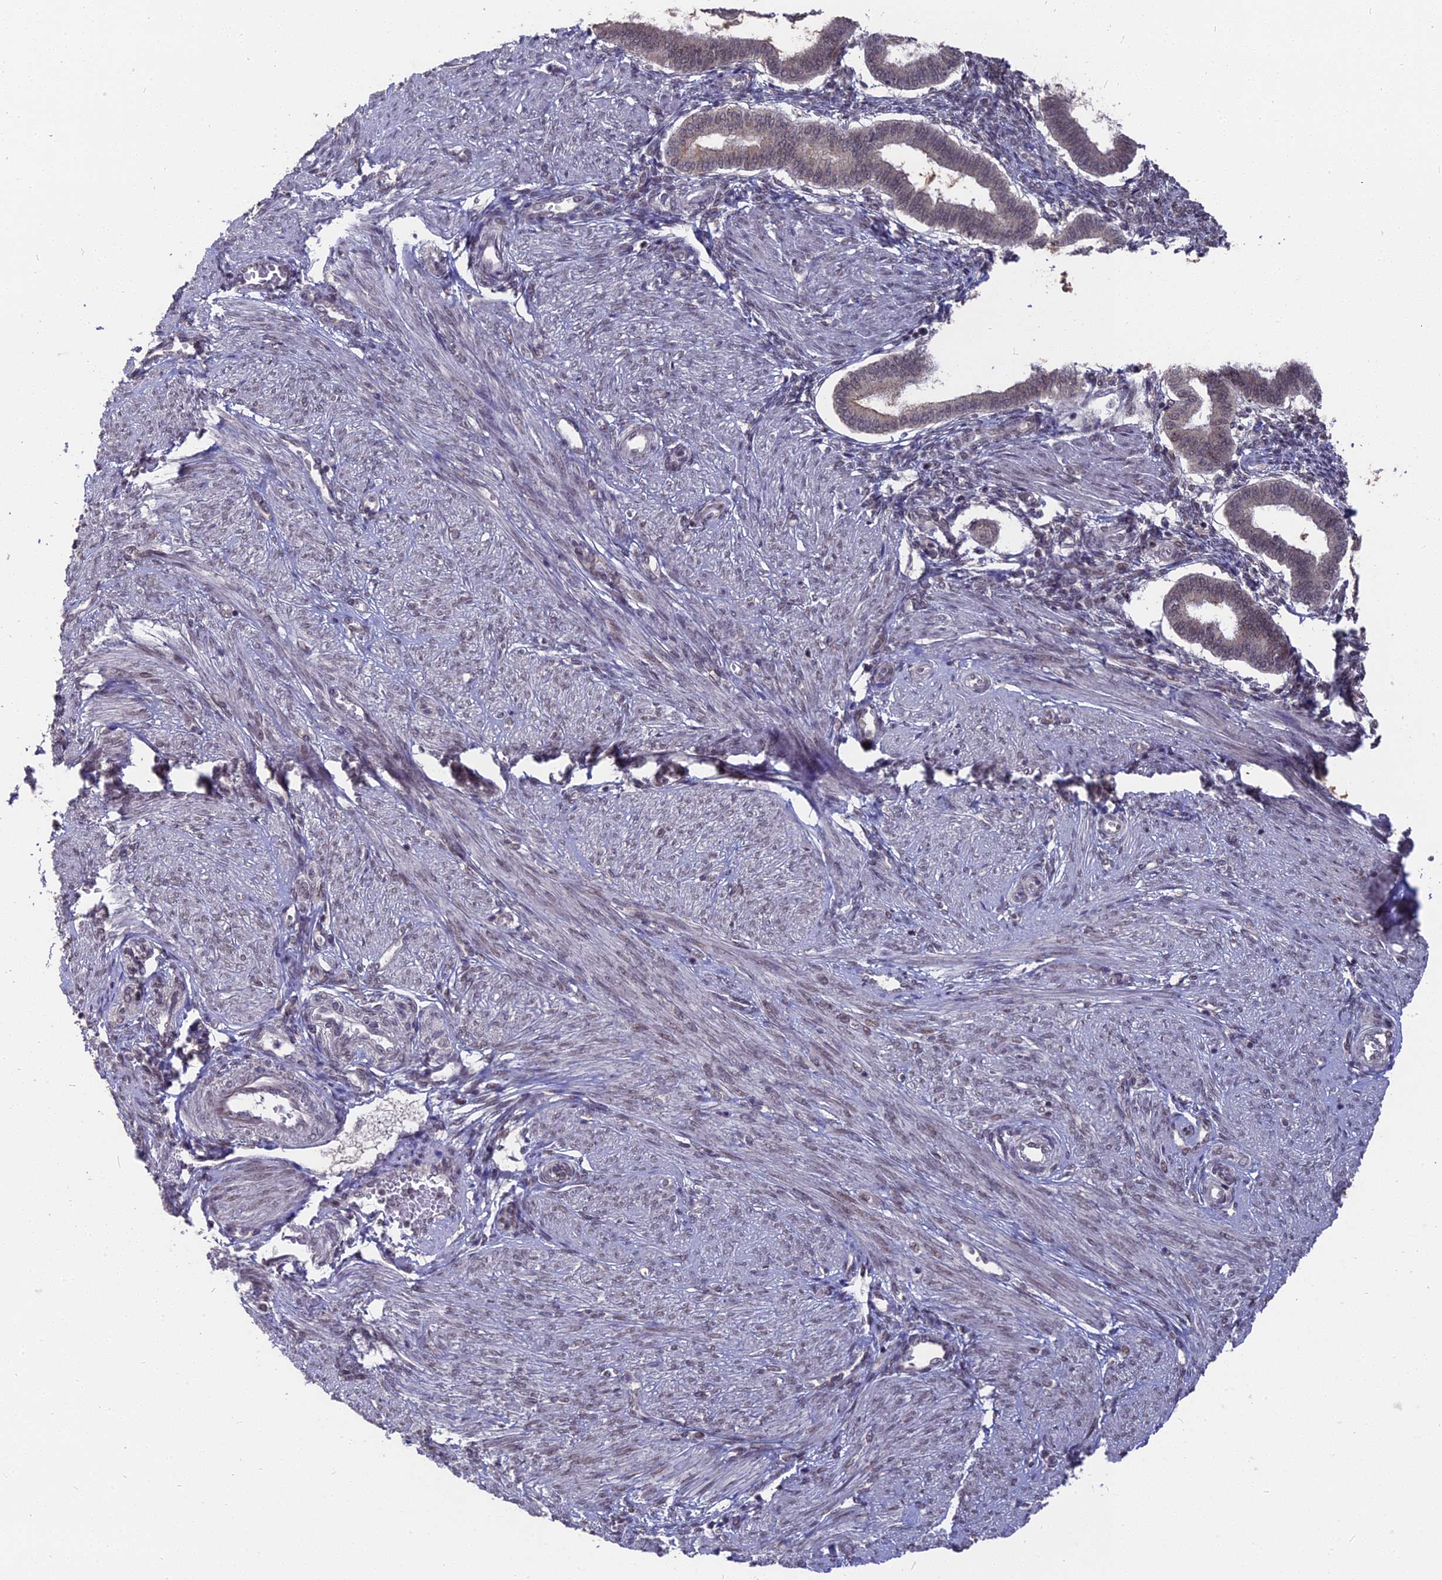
{"staining": {"intensity": "moderate", "quantity": "25%-75%", "location": "nuclear"}, "tissue": "endometrium", "cell_type": "Cells in endometrial stroma", "image_type": "normal", "snomed": [{"axis": "morphology", "description": "Normal tissue, NOS"}, {"axis": "topography", "description": "Endometrium"}], "caption": "Protein staining of unremarkable endometrium demonstrates moderate nuclear expression in about 25%-75% of cells in endometrial stroma.", "gene": "NR1H3", "patient": {"sex": "female", "age": 24}}